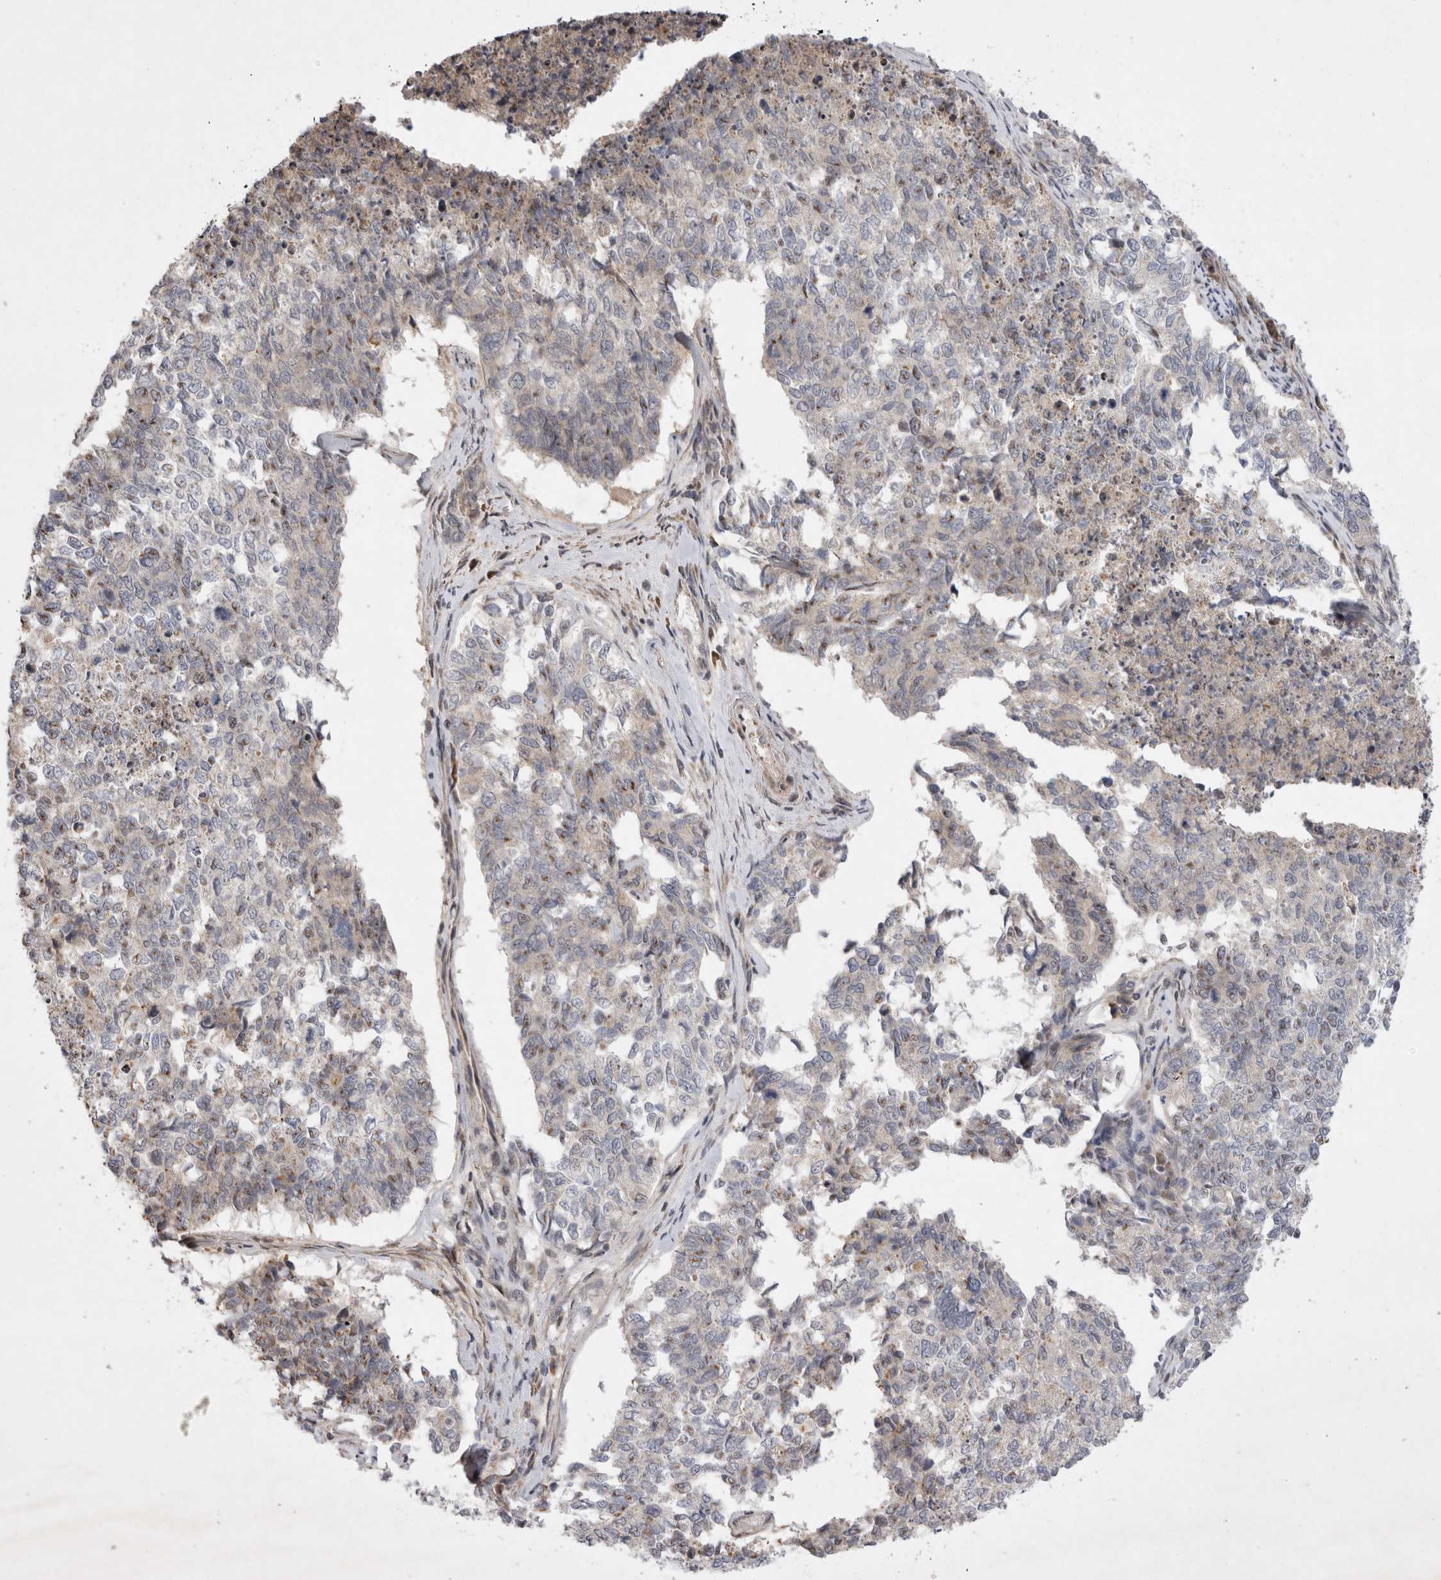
{"staining": {"intensity": "weak", "quantity": "<25%", "location": "cytoplasmic/membranous"}, "tissue": "cervical cancer", "cell_type": "Tumor cells", "image_type": "cancer", "snomed": [{"axis": "morphology", "description": "Squamous cell carcinoma, NOS"}, {"axis": "topography", "description": "Cervix"}], "caption": "The micrograph reveals no significant positivity in tumor cells of squamous cell carcinoma (cervical).", "gene": "EIF2AK1", "patient": {"sex": "female", "age": 63}}